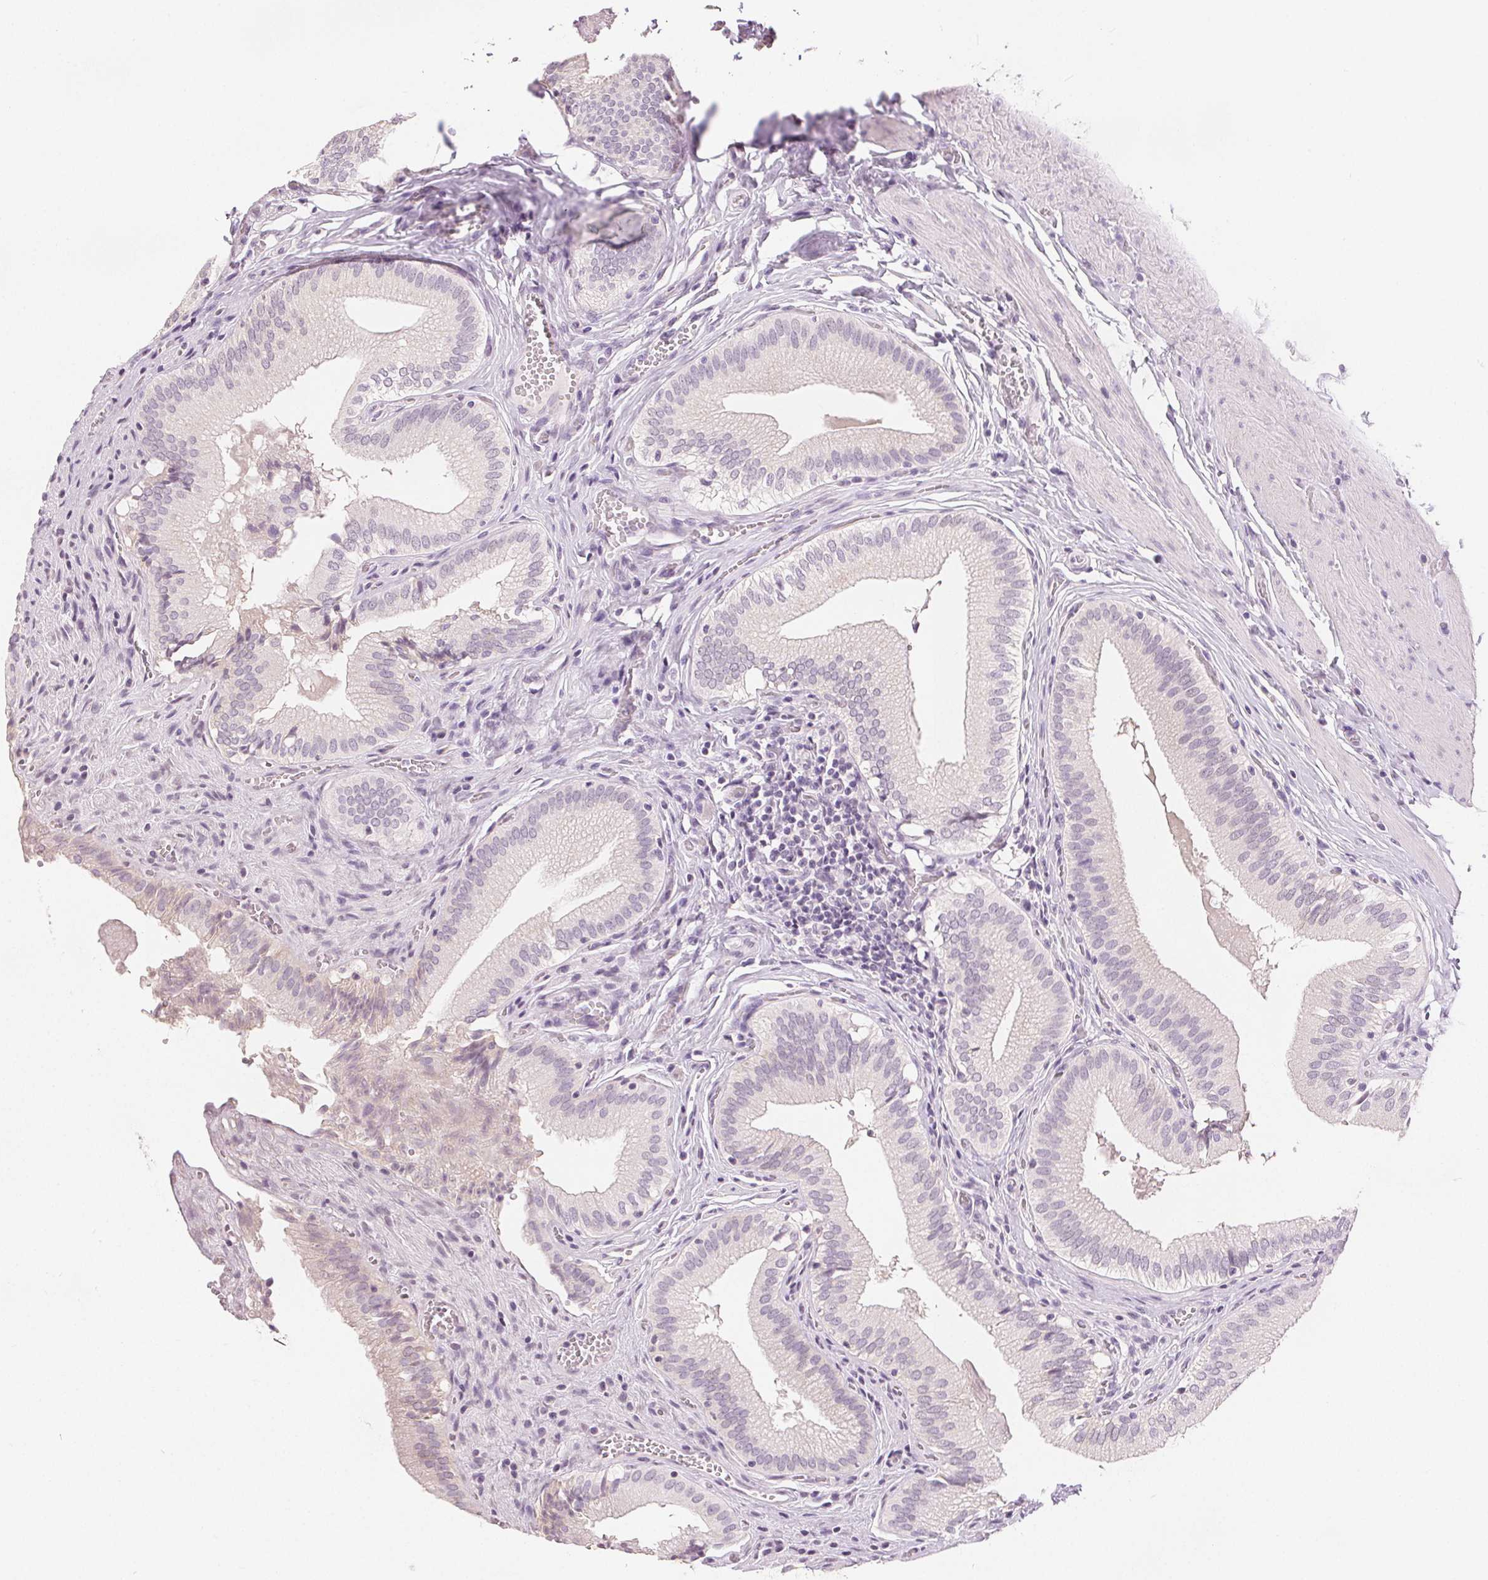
{"staining": {"intensity": "moderate", "quantity": "<25%", "location": "cytoplasmic/membranous"}, "tissue": "gallbladder", "cell_type": "Glandular cells", "image_type": "normal", "snomed": [{"axis": "morphology", "description": "Normal tissue, NOS"}, {"axis": "topography", "description": "Gallbladder"}, {"axis": "topography", "description": "Peripheral nerve tissue"}], "caption": "This histopathology image reveals normal gallbladder stained with IHC to label a protein in brown. The cytoplasmic/membranous of glandular cells show moderate positivity for the protein. Nuclei are counter-stained blue.", "gene": "CA12", "patient": {"sex": "male", "age": 17}}